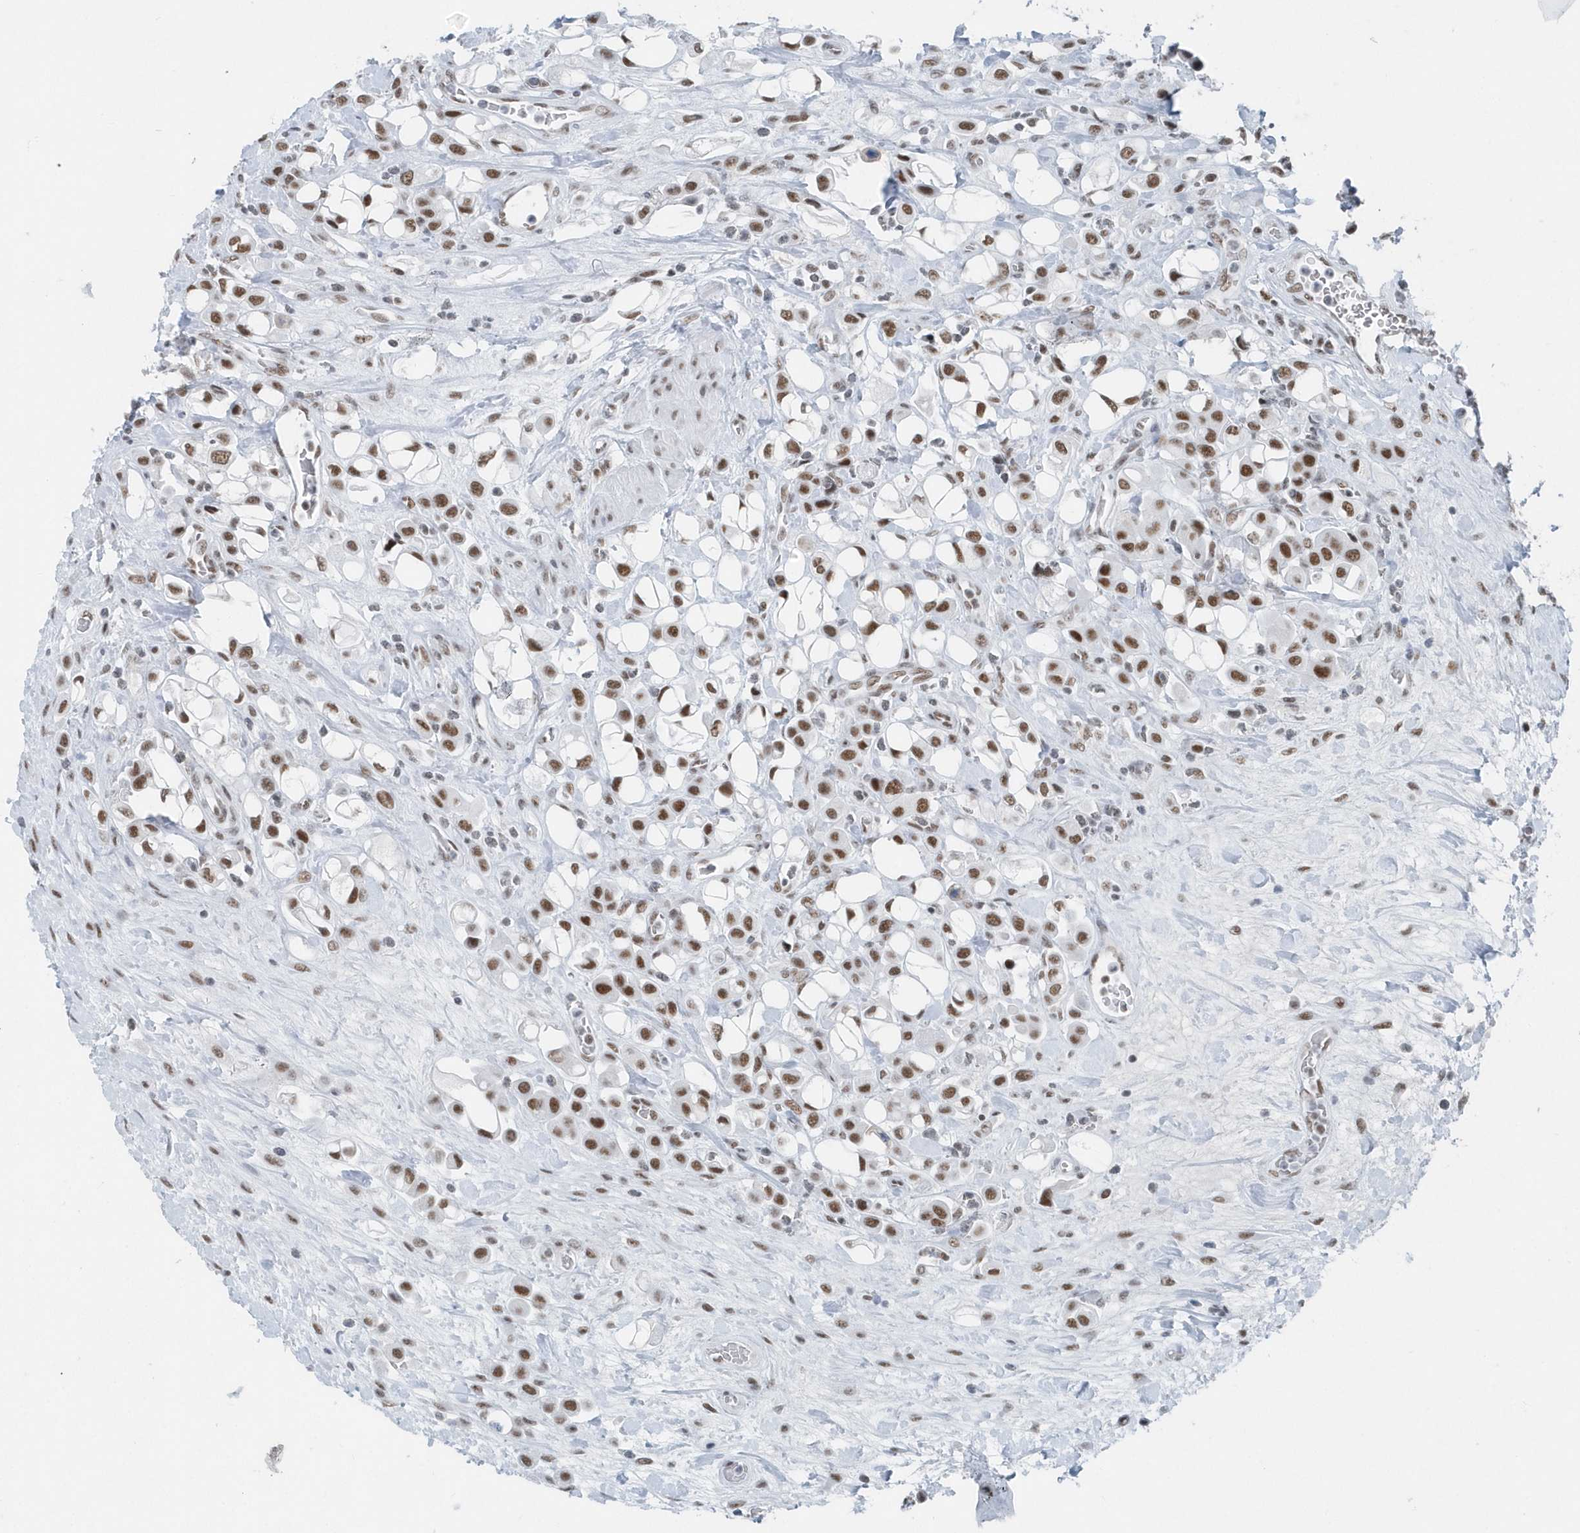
{"staining": {"intensity": "strong", "quantity": ">75%", "location": "nuclear"}, "tissue": "urothelial cancer", "cell_type": "Tumor cells", "image_type": "cancer", "snomed": [{"axis": "morphology", "description": "Urothelial carcinoma, High grade"}, {"axis": "topography", "description": "Urinary bladder"}], "caption": "Immunohistochemical staining of human urothelial cancer exhibits strong nuclear protein expression in approximately >75% of tumor cells.", "gene": "FIP1L1", "patient": {"sex": "male", "age": 50}}